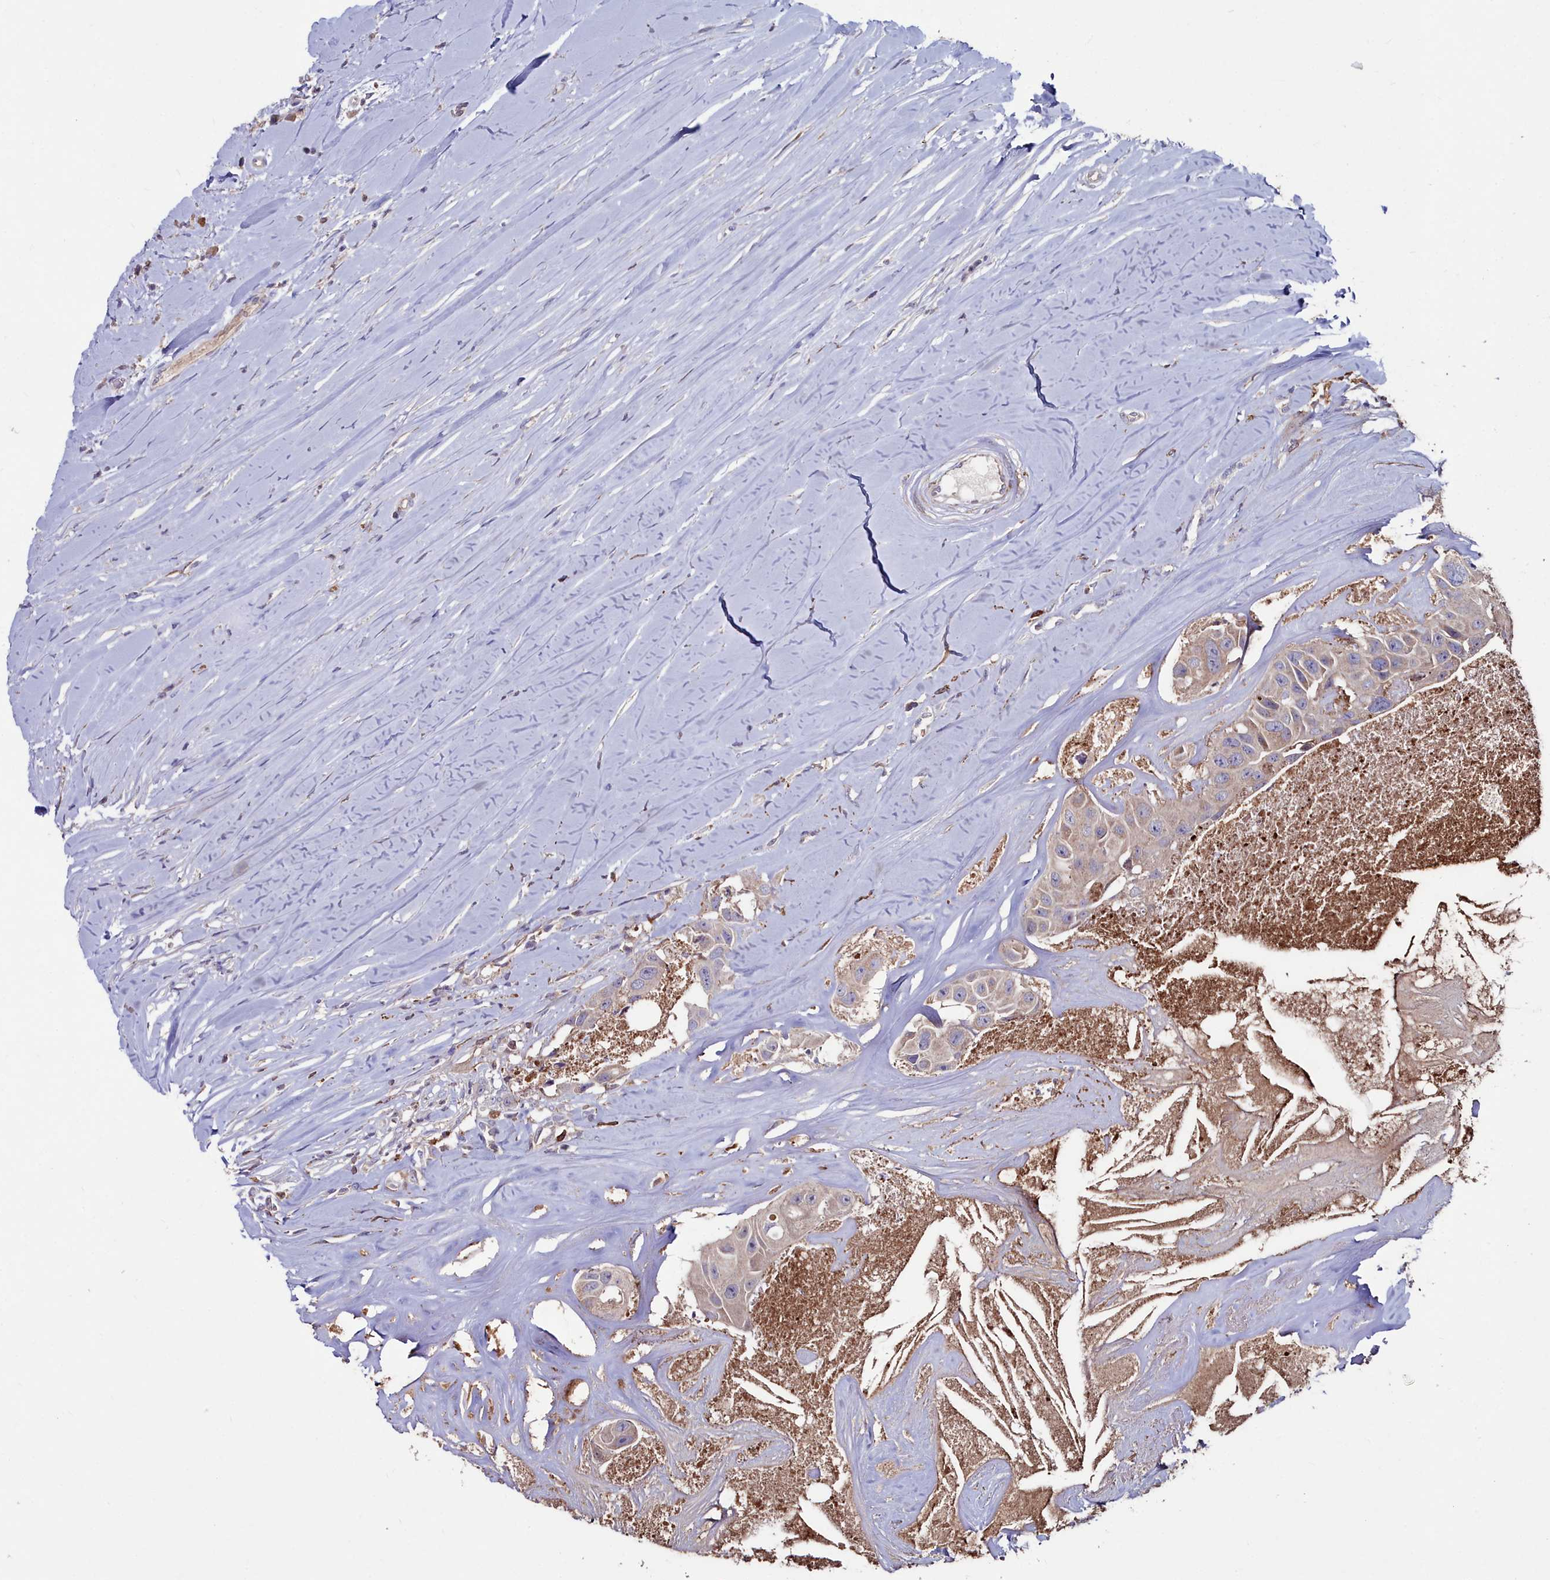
{"staining": {"intensity": "weak", "quantity": "<25%", "location": "cytoplasmic/membranous"}, "tissue": "head and neck cancer", "cell_type": "Tumor cells", "image_type": "cancer", "snomed": [{"axis": "morphology", "description": "Adenocarcinoma, NOS"}, {"axis": "morphology", "description": "Adenocarcinoma, metastatic, NOS"}, {"axis": "topography", "description": "Head-Neck"}], "caption": "Tumor cells show no significant expression in metastatic adenocarcinoma (head and neck).", "gene": "AMBRA1", "patient": {"sex": "male", "age": 75}}